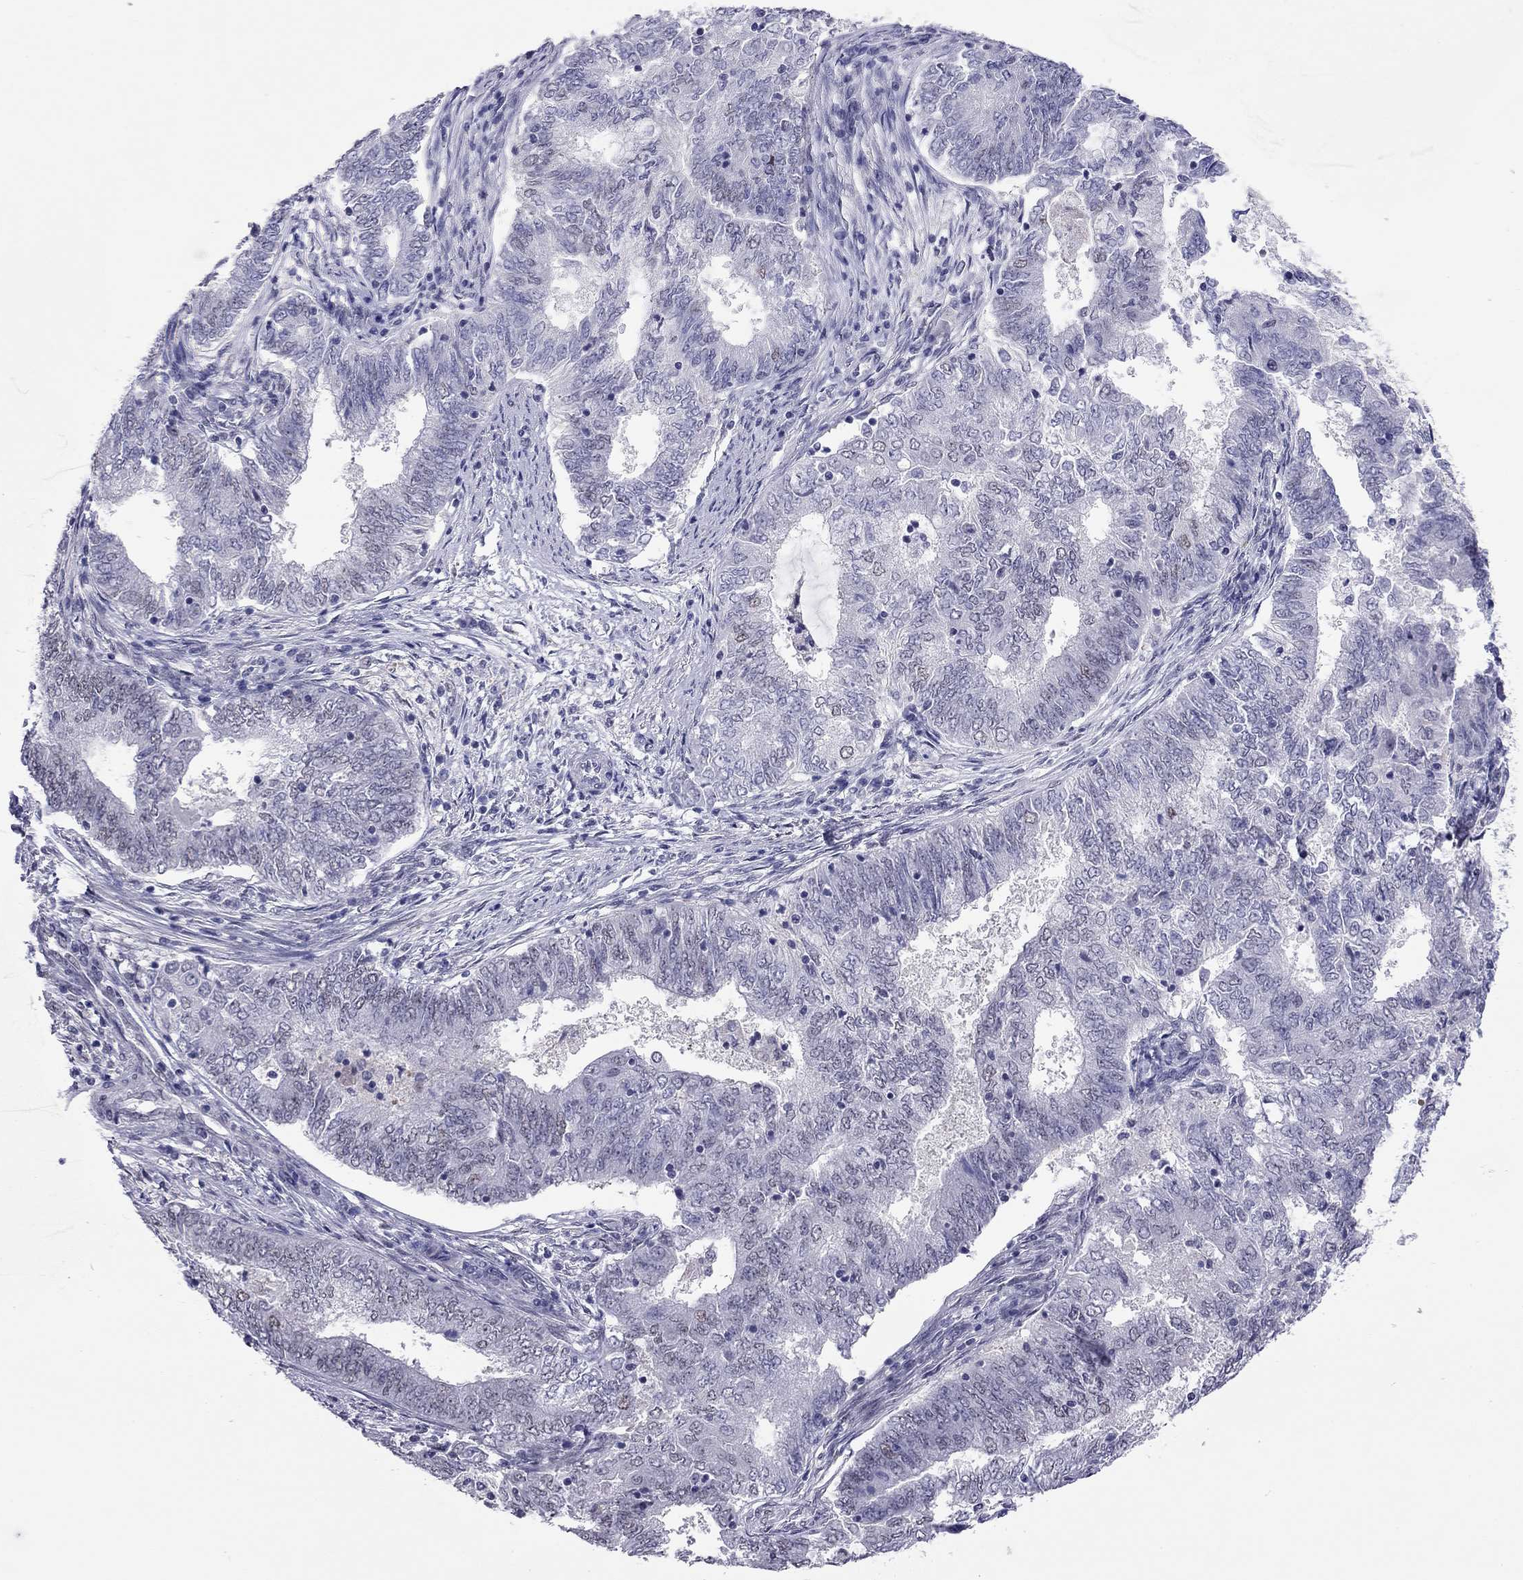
{"staining": {"intensity": "weak", "quantity": "<25%", "location": "nuclear"}, "tissue": "endometrial cancer", "cell_type": "Tumor cells", "image_type": "cancer", "snomed": [{"axis": "morphology", "description": "Adenocarcinoma, NOS"}, {"axis": "topography", "description": "Endometrium"}], "caption": "Adenocarcinoma (endometrial) was stained to show a protein in brown. There is no significant expression in tumor cells.", "gene": "DOT1L", "patient": {"sex": "female", "age": 62}}